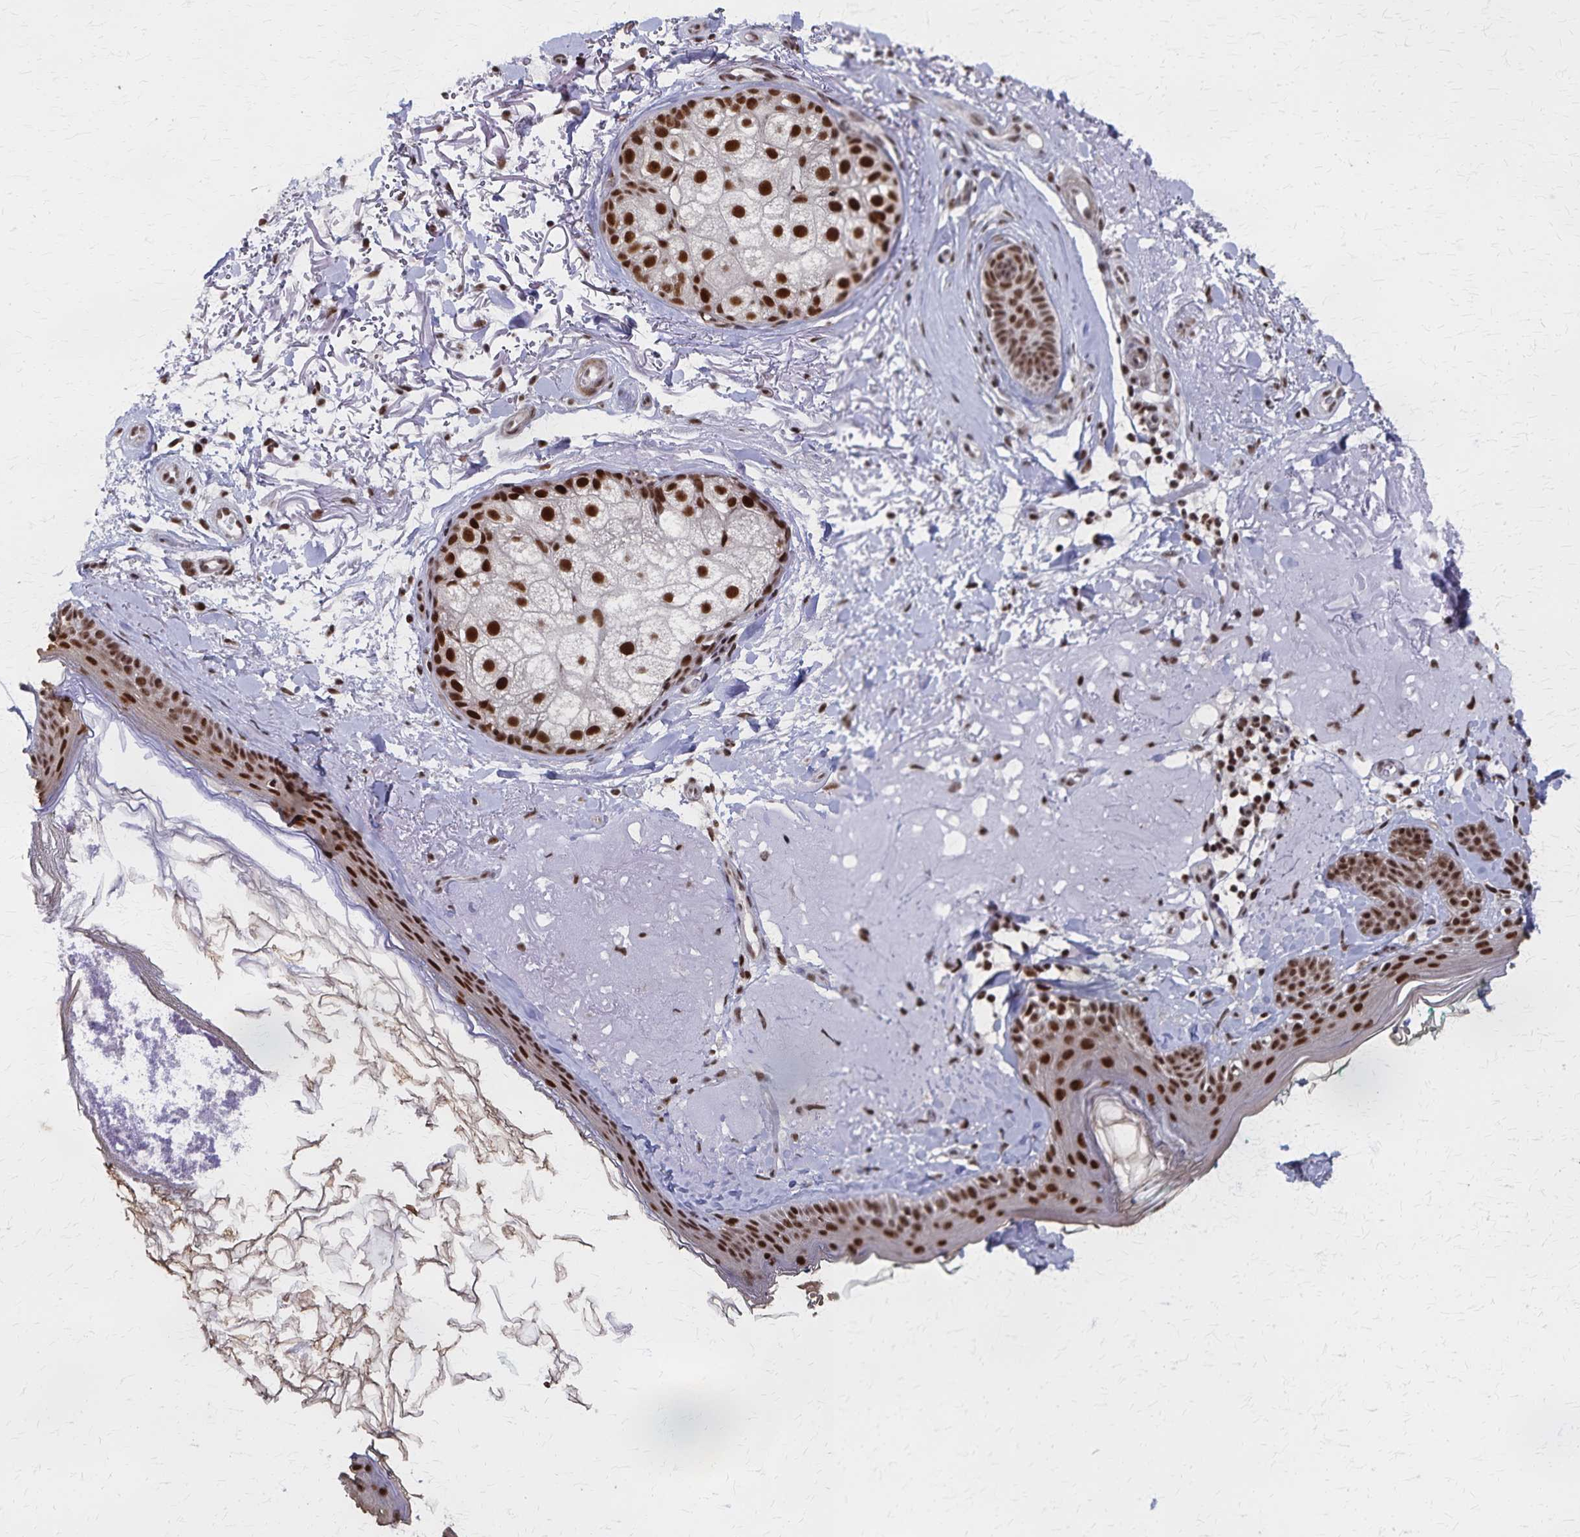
{"staining": {"intensity": "moderate", "quantity": ">75%", "location": "nuclear"}, "tissue": "skin", "cell_type": "Fibroblasts", "image_type": "normal", "snomed": [{"axis": "morphology", "description": "Normal tissue, NOS"}, {"axis": "topography", "description": "Skin"}], "caption": "Protein expression analysis of benign skin reveals moderate nuclear expression in about >75% of fibroblasts.", "gene": "GTF2B", "patient": {"sex": "male", "age": 73}}